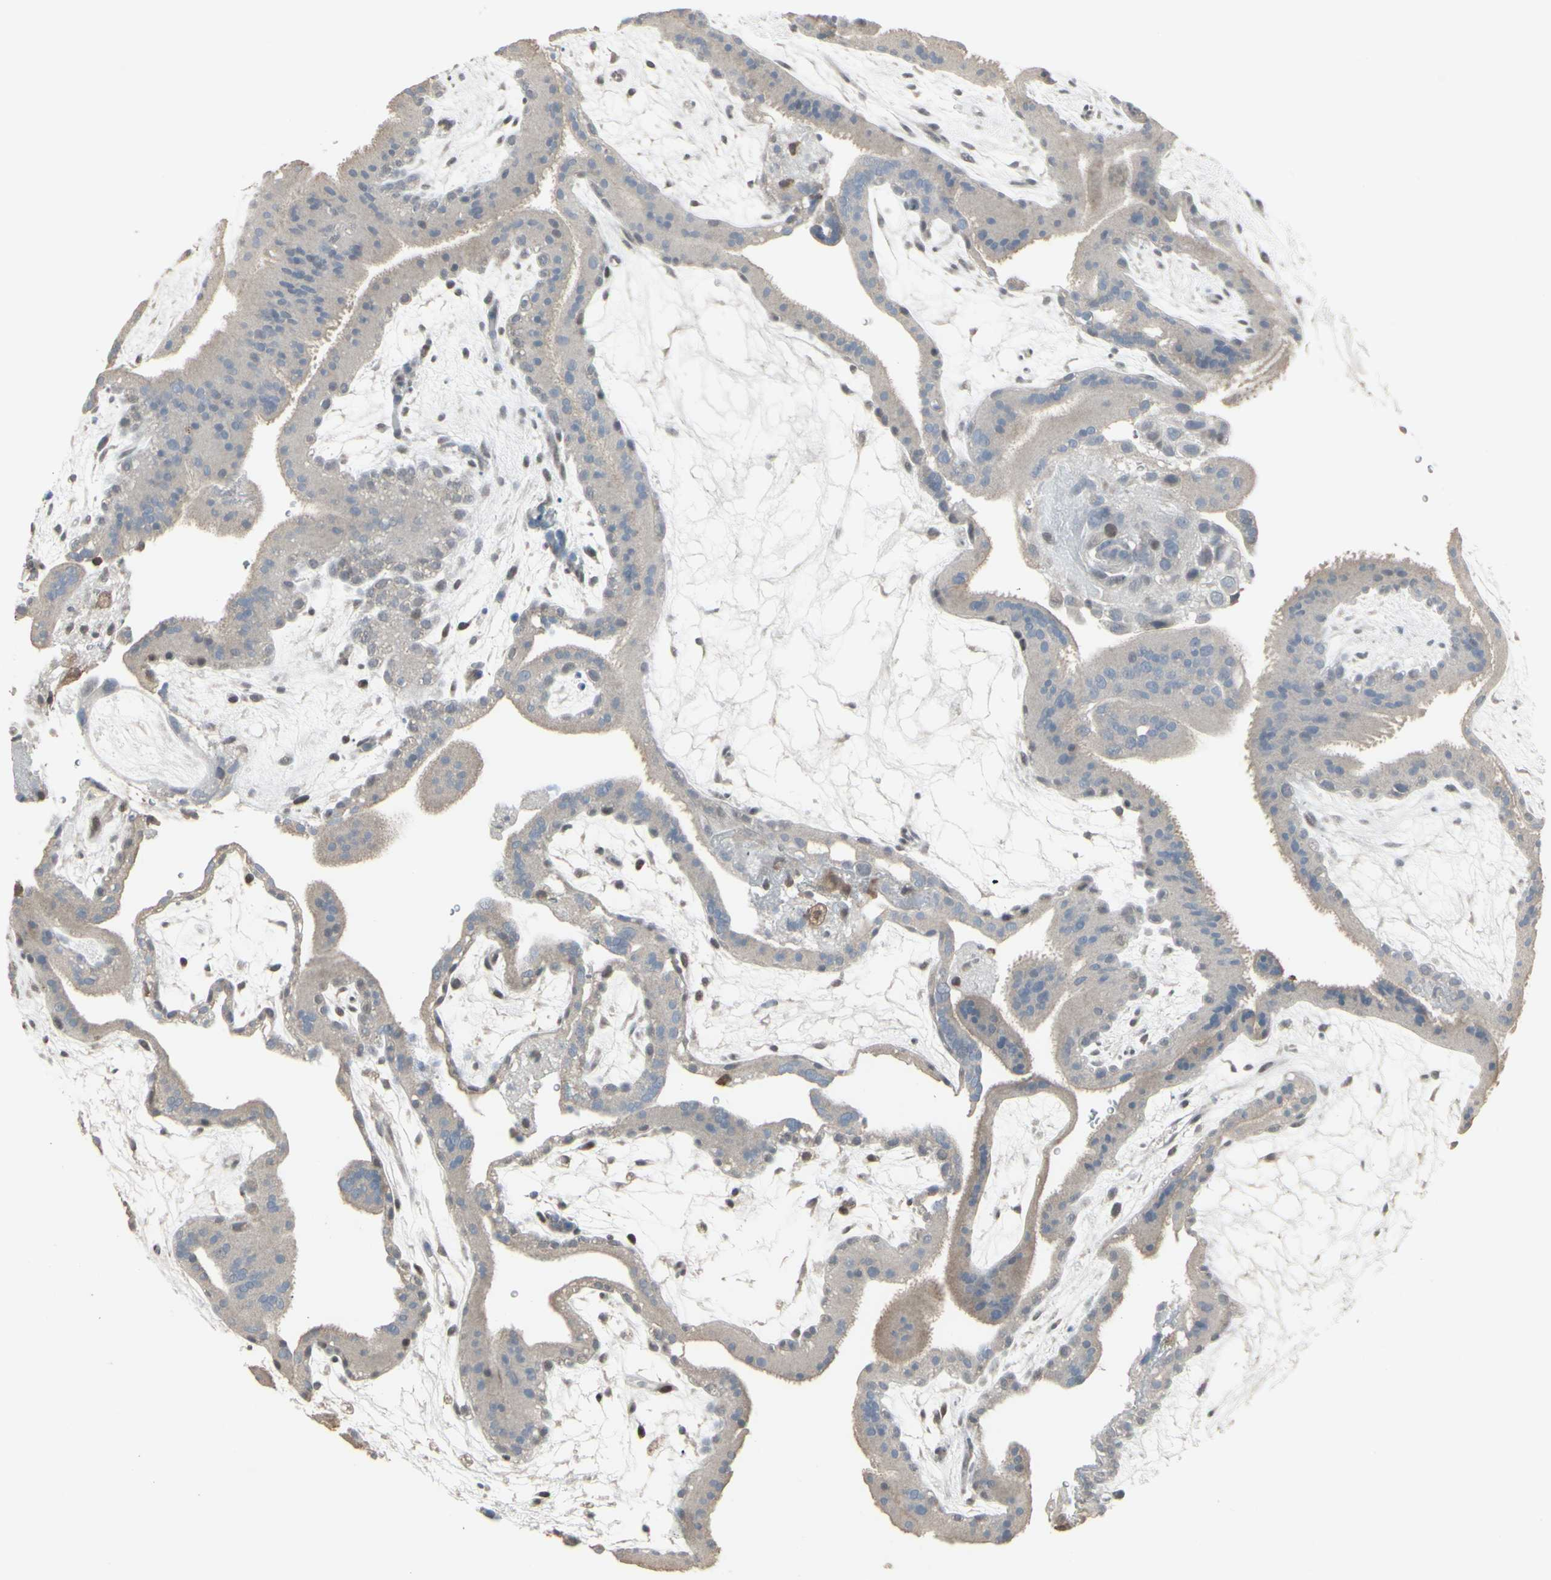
{"staining": {"intensity": "negative", "quantity": "none", "location": "none"}, "tissue": "placenta", "cell_type": "Decidual cells", "image_type": "normal", "snomed": [{"axis": "morphology", "description": "Normal tissue, NOS"}, {"axis": "topography", "description": "Placenta"}], "caption": "Unremarkable placenta was stained to show a protein in brown. There is no significant expression in decidual cells.", "gene": "SAMSN1", "patient": {"sex": "female", "age": 19}}